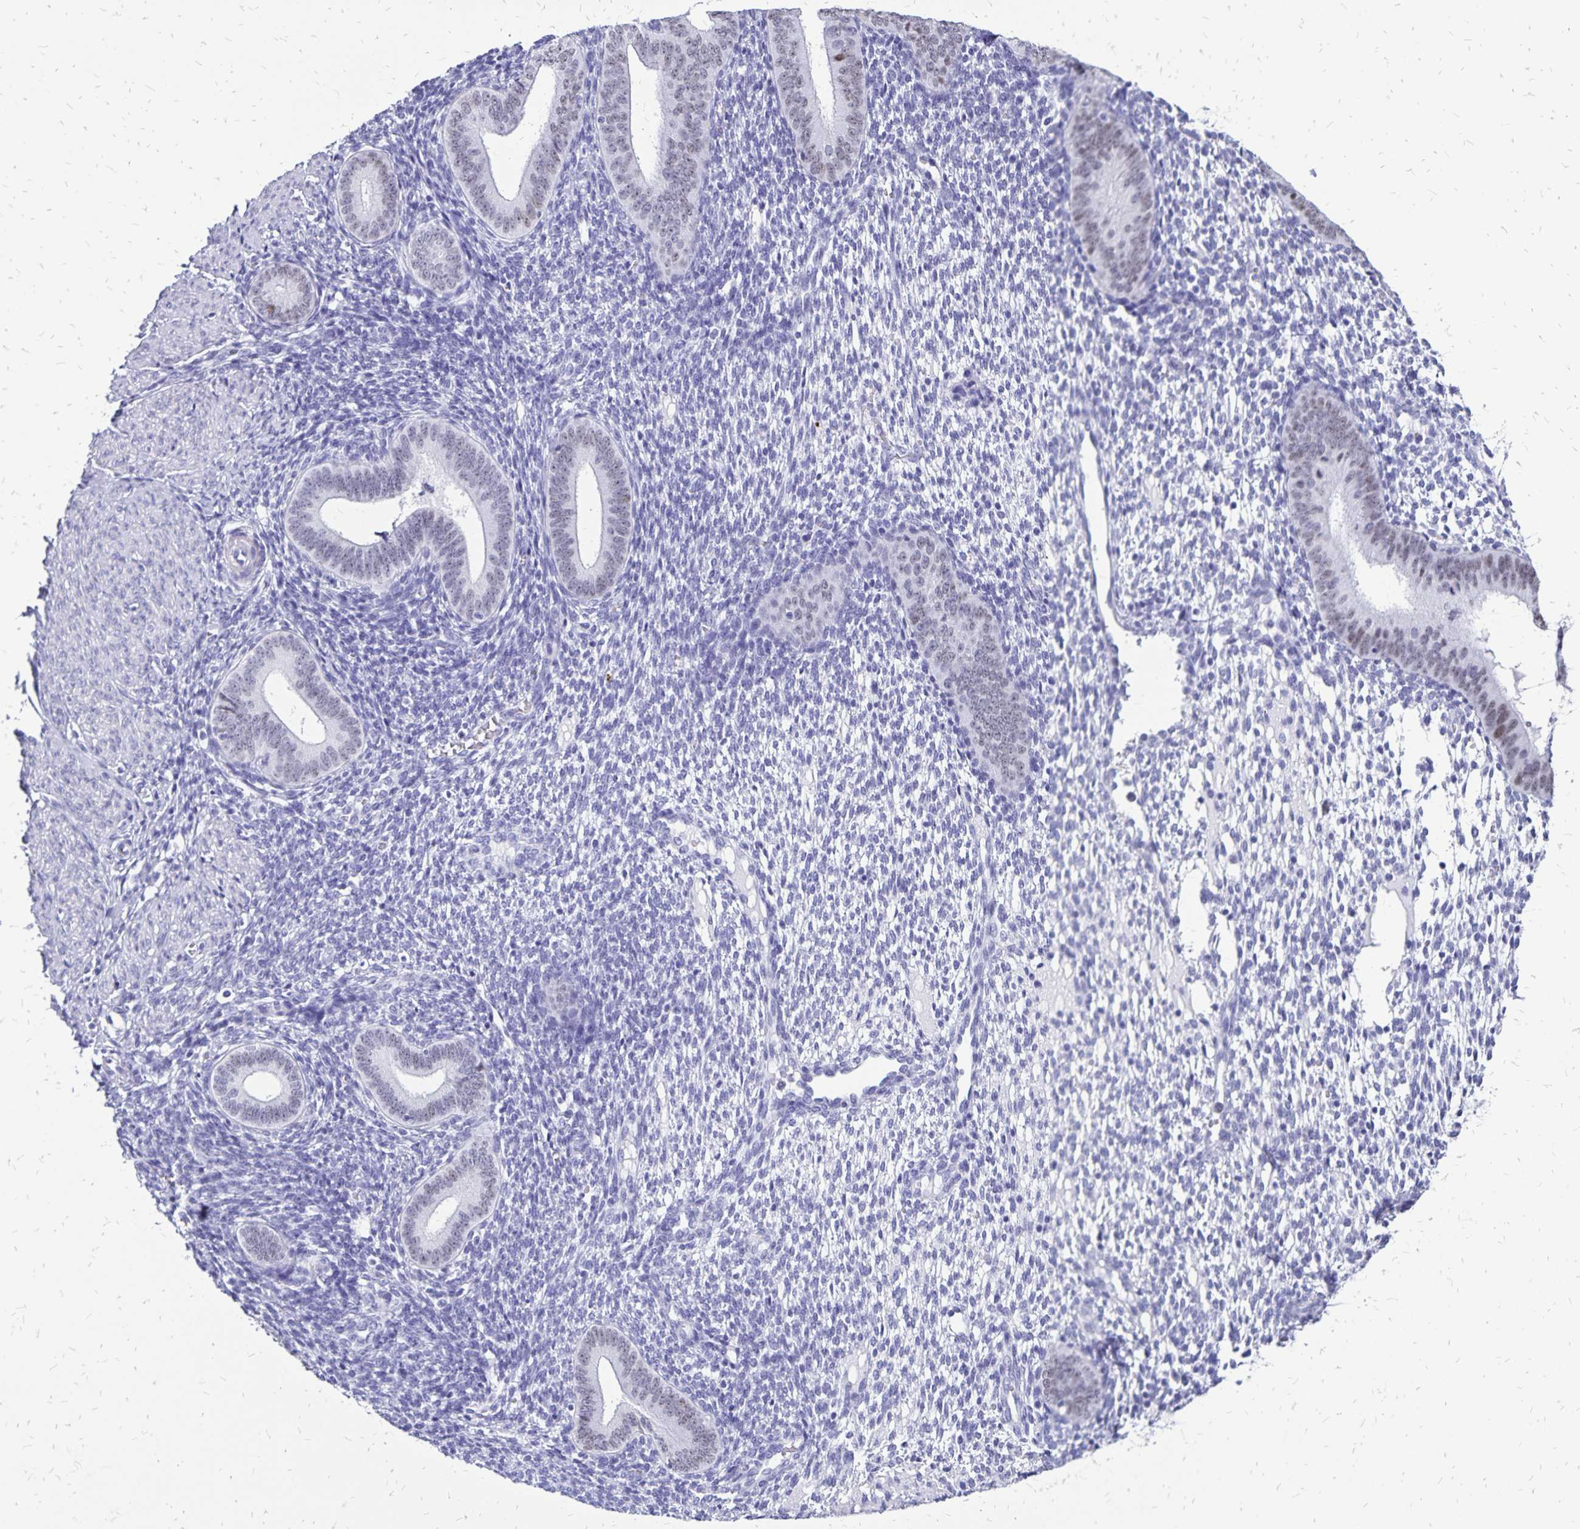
{"staining": {"intensity": "negative", "quantity": "none", "location": "none"}, "tissue": "endometrium", "cell_type": "Cells in endometrial stroma", "image_type": "normal", "snomed": [{"axis": "morphology", "description": "Normal tissue, NOS"}, {"axis": "topography", "description": "Endometrium"}], "caption": "Immunohistochemistry (IHC) histopathology image of unremarkable endometrium: human endometrium stained with DAB exhibits no significant protein staining in cells in endometrial stroma.", "gene": "HMGB3", "patient": {"sex": "female", "age": 40}}